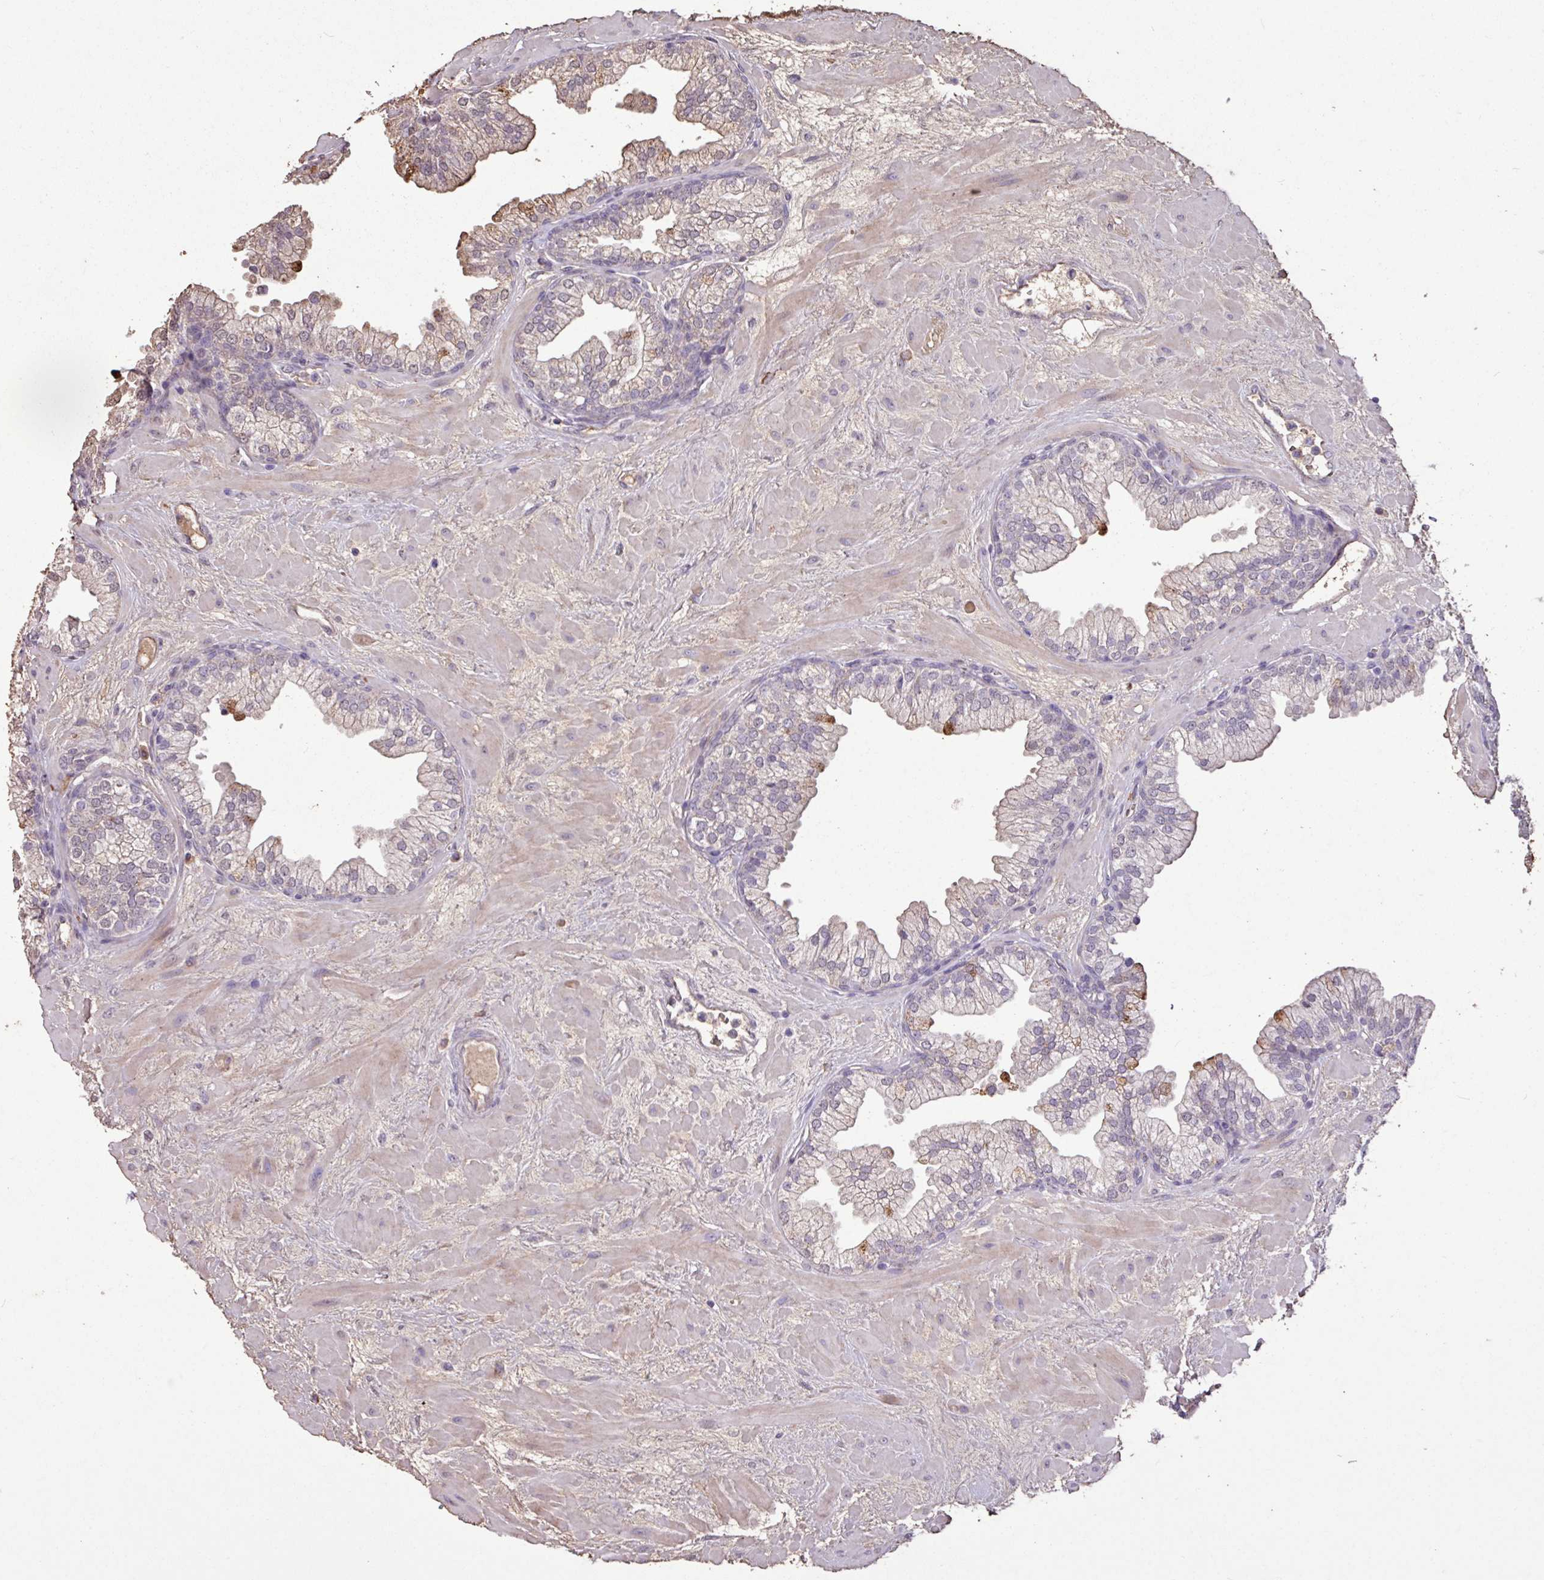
{"staining": {"intensity": "strong", "quantity": "25%-75%", "location": "cytoplasmic/membranous"}, "tissue": "prostate", "cell_type": "Glandular cells", "image_type": "normal", "snomed": [{"axis": "morphology", "description": "Normal tissue, NOS"}, {"axis": "topography", "description": "Prostate"}, {"axis": "topography", "description": "Peripheral nerve tissue"}], "caption": "Immunohistochemical staining of normal human prostate shows 25%-75% levels of strong cytoplasmic/membranous protein staining in approximately 25%-75% of glandular cells.", "gene": "L3MBTL3", "patient": {"sex": "male", "age": 61}}